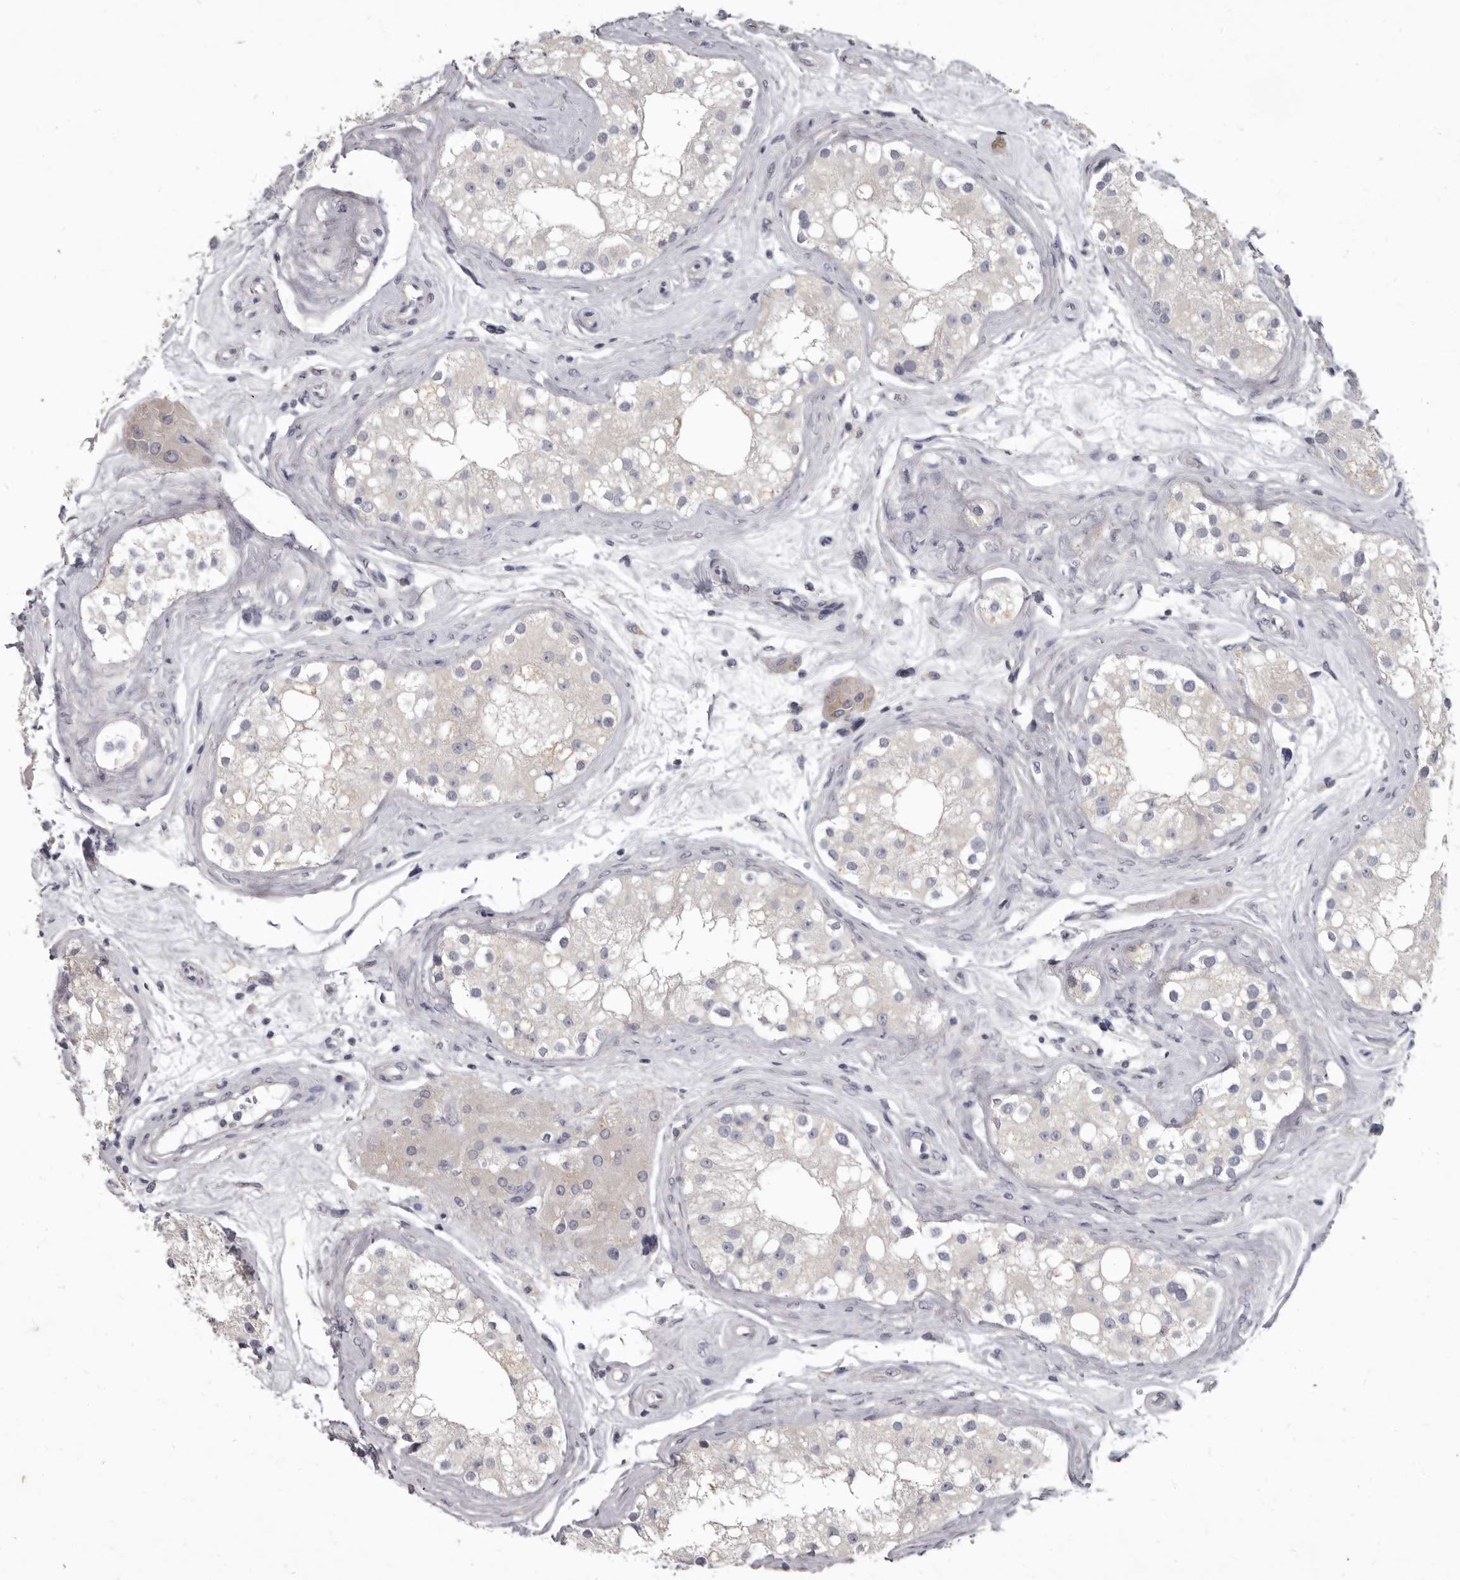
{"staining": {"intensity": "moderate", "quantity": "<25%", "location": "cytoplasmic/membranous"}, "tissue": "testis", "cell_type": "Cells in seminiferous ducts", "image_type": "normal", "snomed": [{"axis": "morphology", "description": "Normal tissue, NOS"}, {"axis": "topography", "description": "Testis"}], "caption": "Immunohistochemistry (IHC) of benign human testis demonstrates low levels of moderate cytoplasmic/membranous staining in about <25% of cells in seminiferous ducts.", "gene": "GSK3B", "patient": {"sex": "male", "age": 84}}